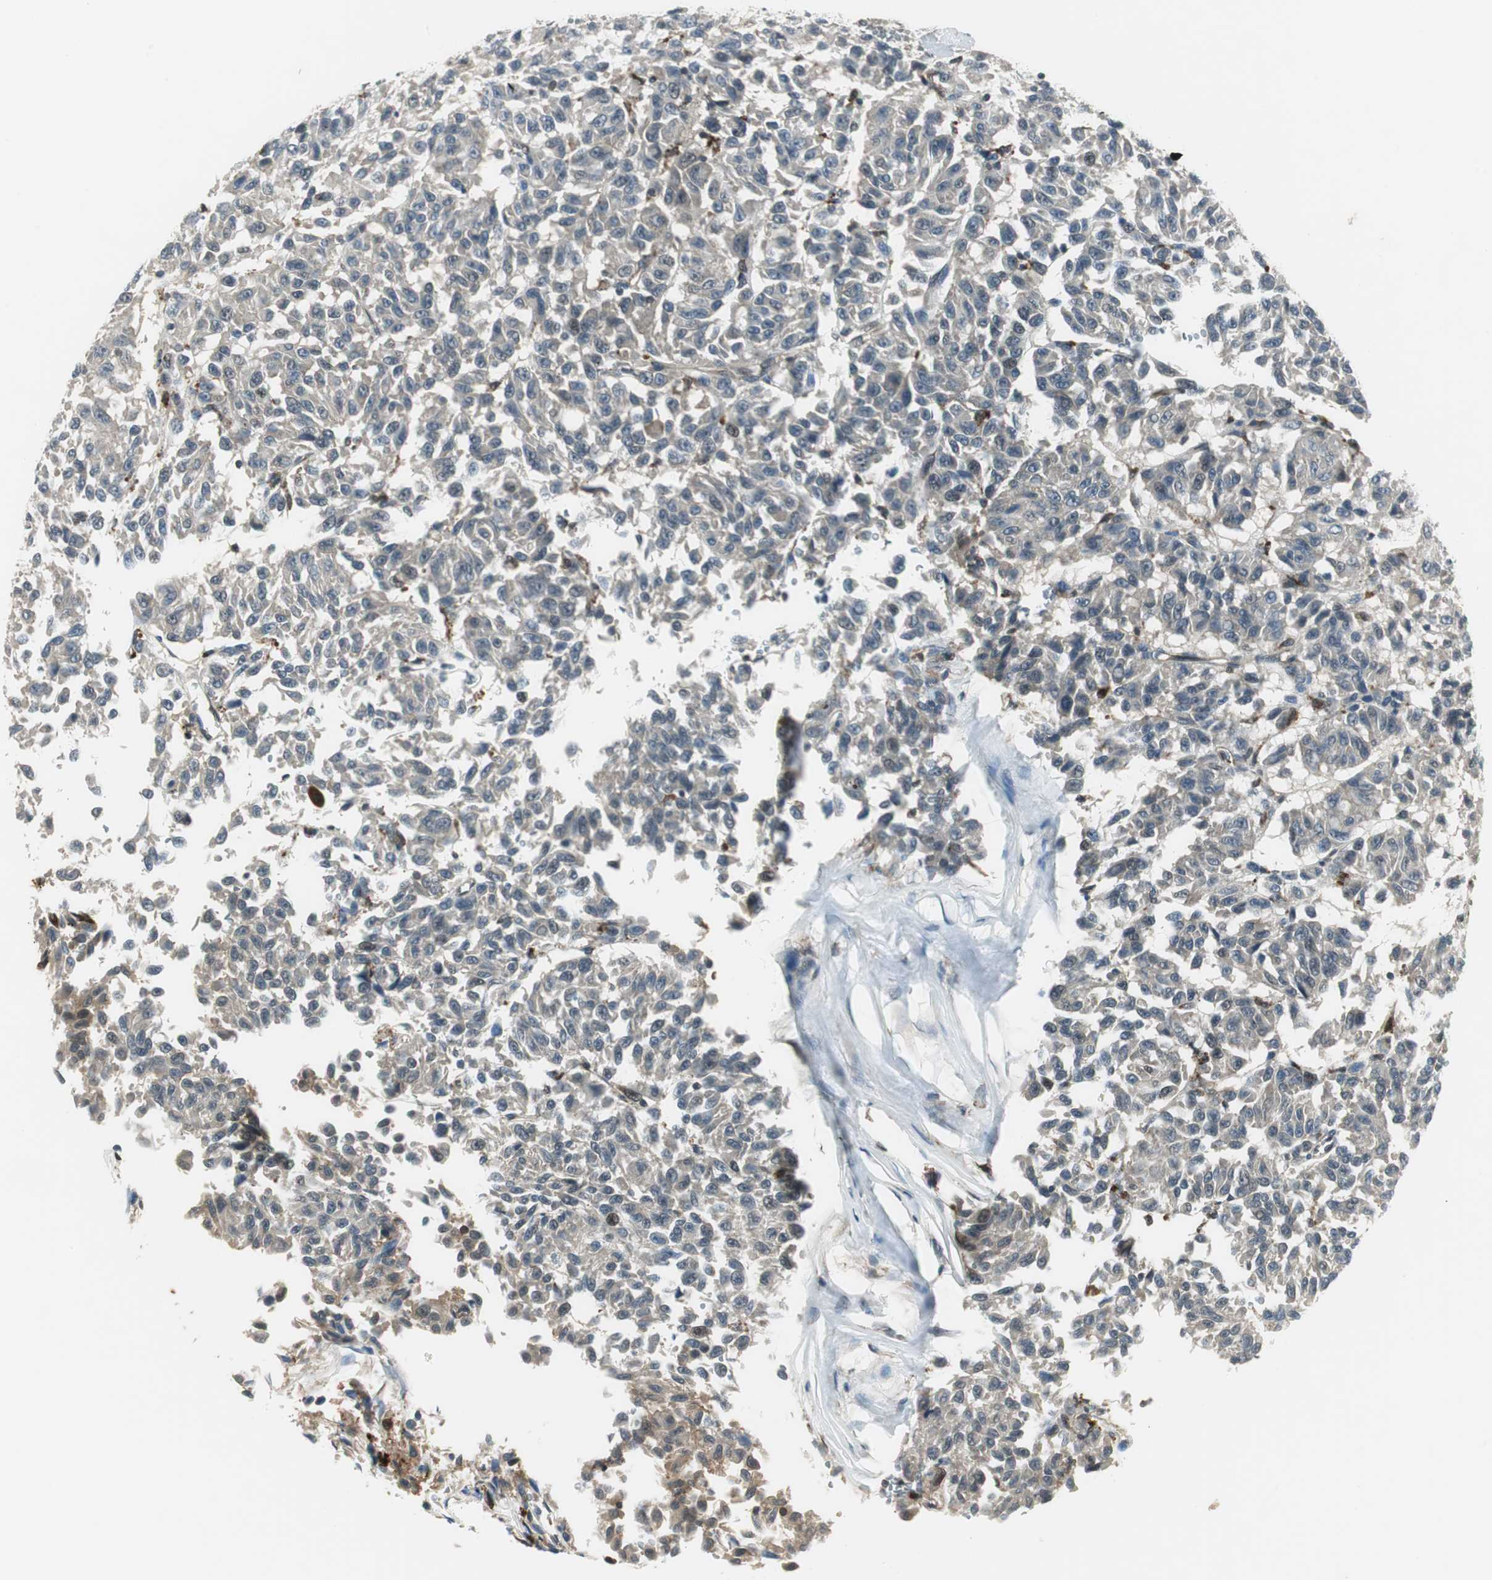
{"staining": {"intensity": "weak", "quantity": "<25%", "location": "cytoplasmic/membranous"}, "tissue": "melanoma", "cell_type": "Tumor cells", "image_type": "cancer", "snomed": [{"axis": "morphology", "description": "Malignant melanoma, Metastatic site"}, {"axis": "topography", "description": "Lung"}], "caption": "Malignant melanoma (metastatic site) stained for a protein using immunohistochemistry displays no staining tumor cells.", "gene": "NCK1", "patient": {"sex": "male", "age": 64}}